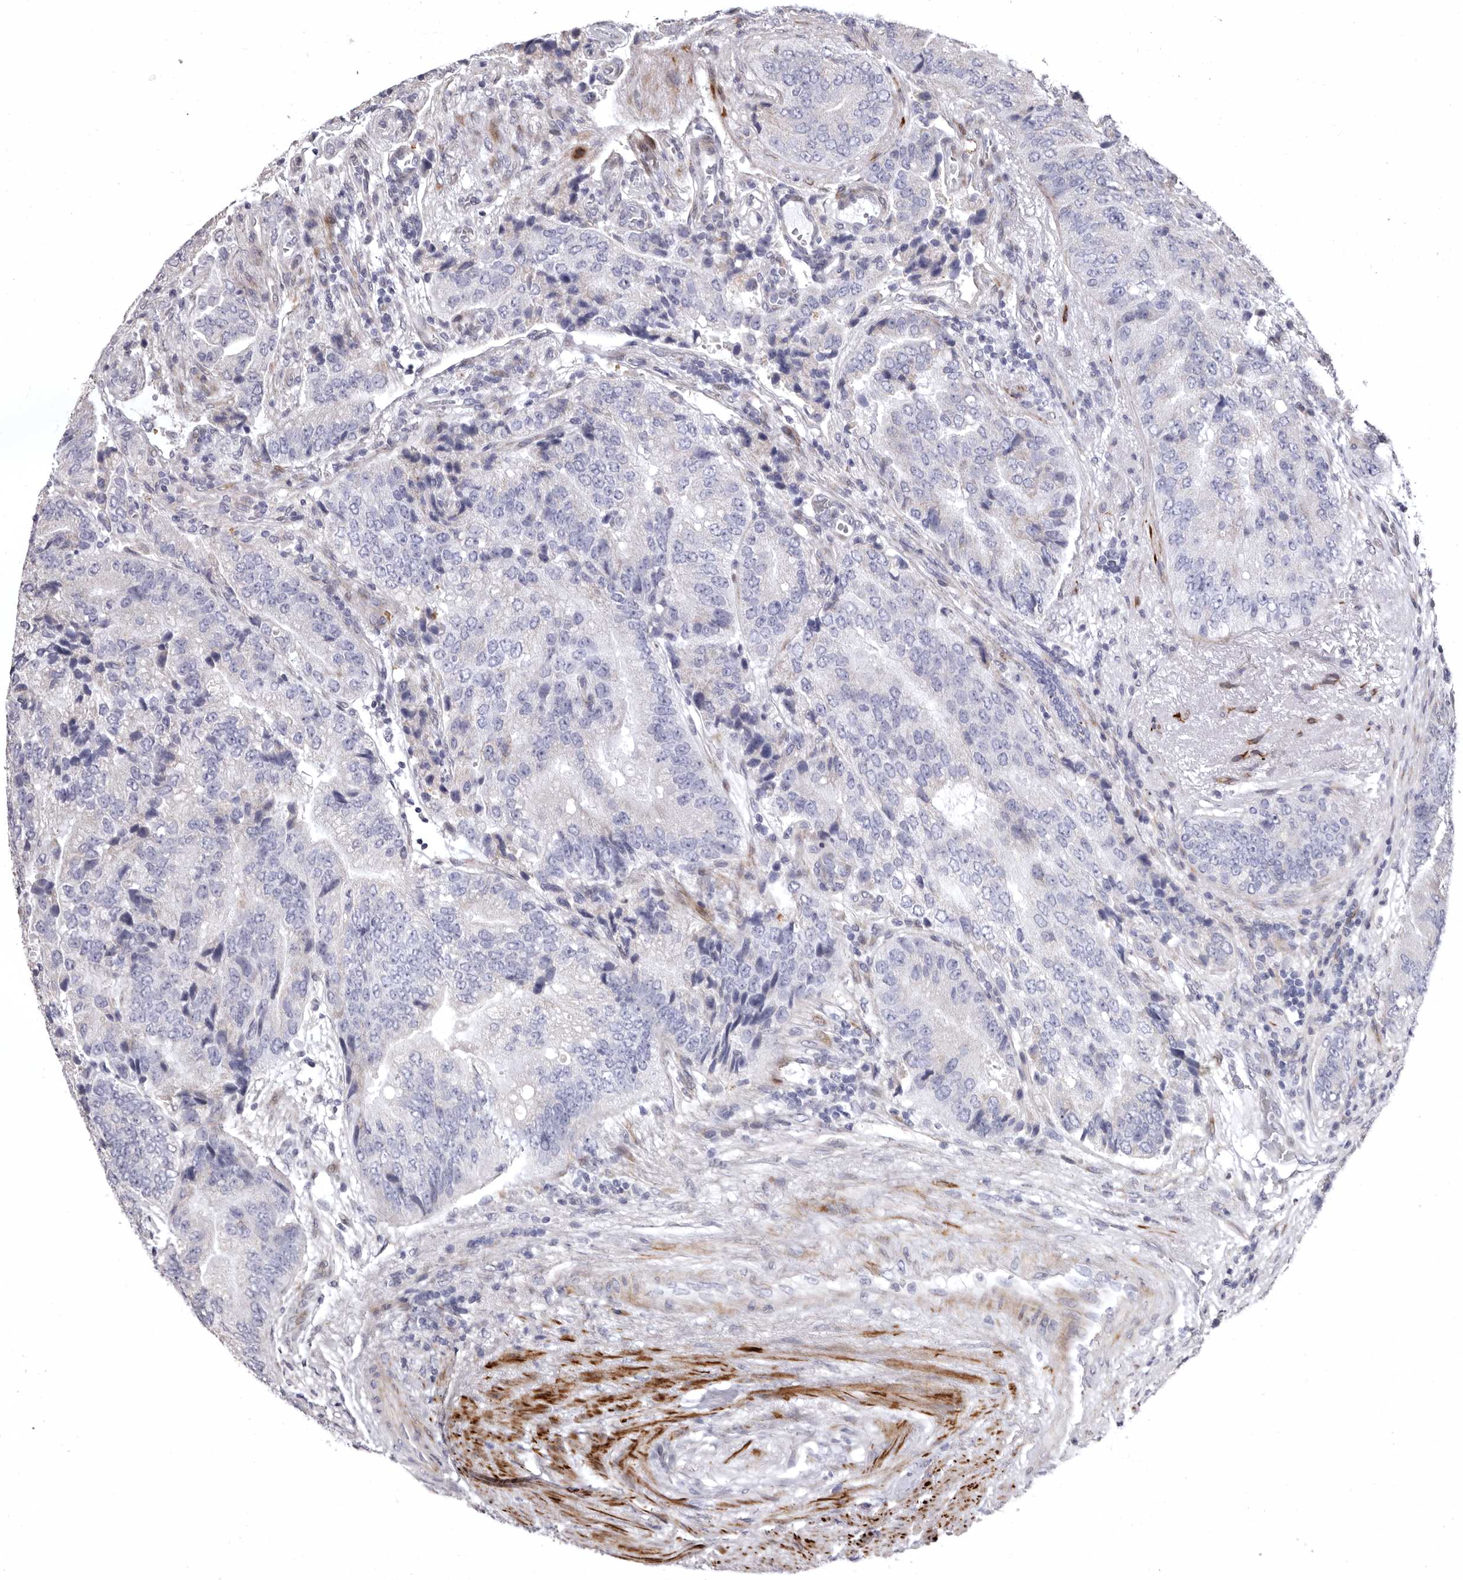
{"staining": {"intensity": "negative", "quantity": "none", "location": "none"}, "tissue": "prostate cancer", "cell_type": "Tumor cells", "image_type": "cancer", "snomed": [{"axis": "morphology", "description": "Adenocarcinoma, High grade"}, {"axis": "topography", "description": "Prostate"}], "caption": "High power microscopy micrograph of an IHC photomicrograph of prostate adenocarcinoma (high-grade), revealing no significant expression in tumor cells.", "gene": "AIDA", "patient": {"sex": "male", "age": 70}}